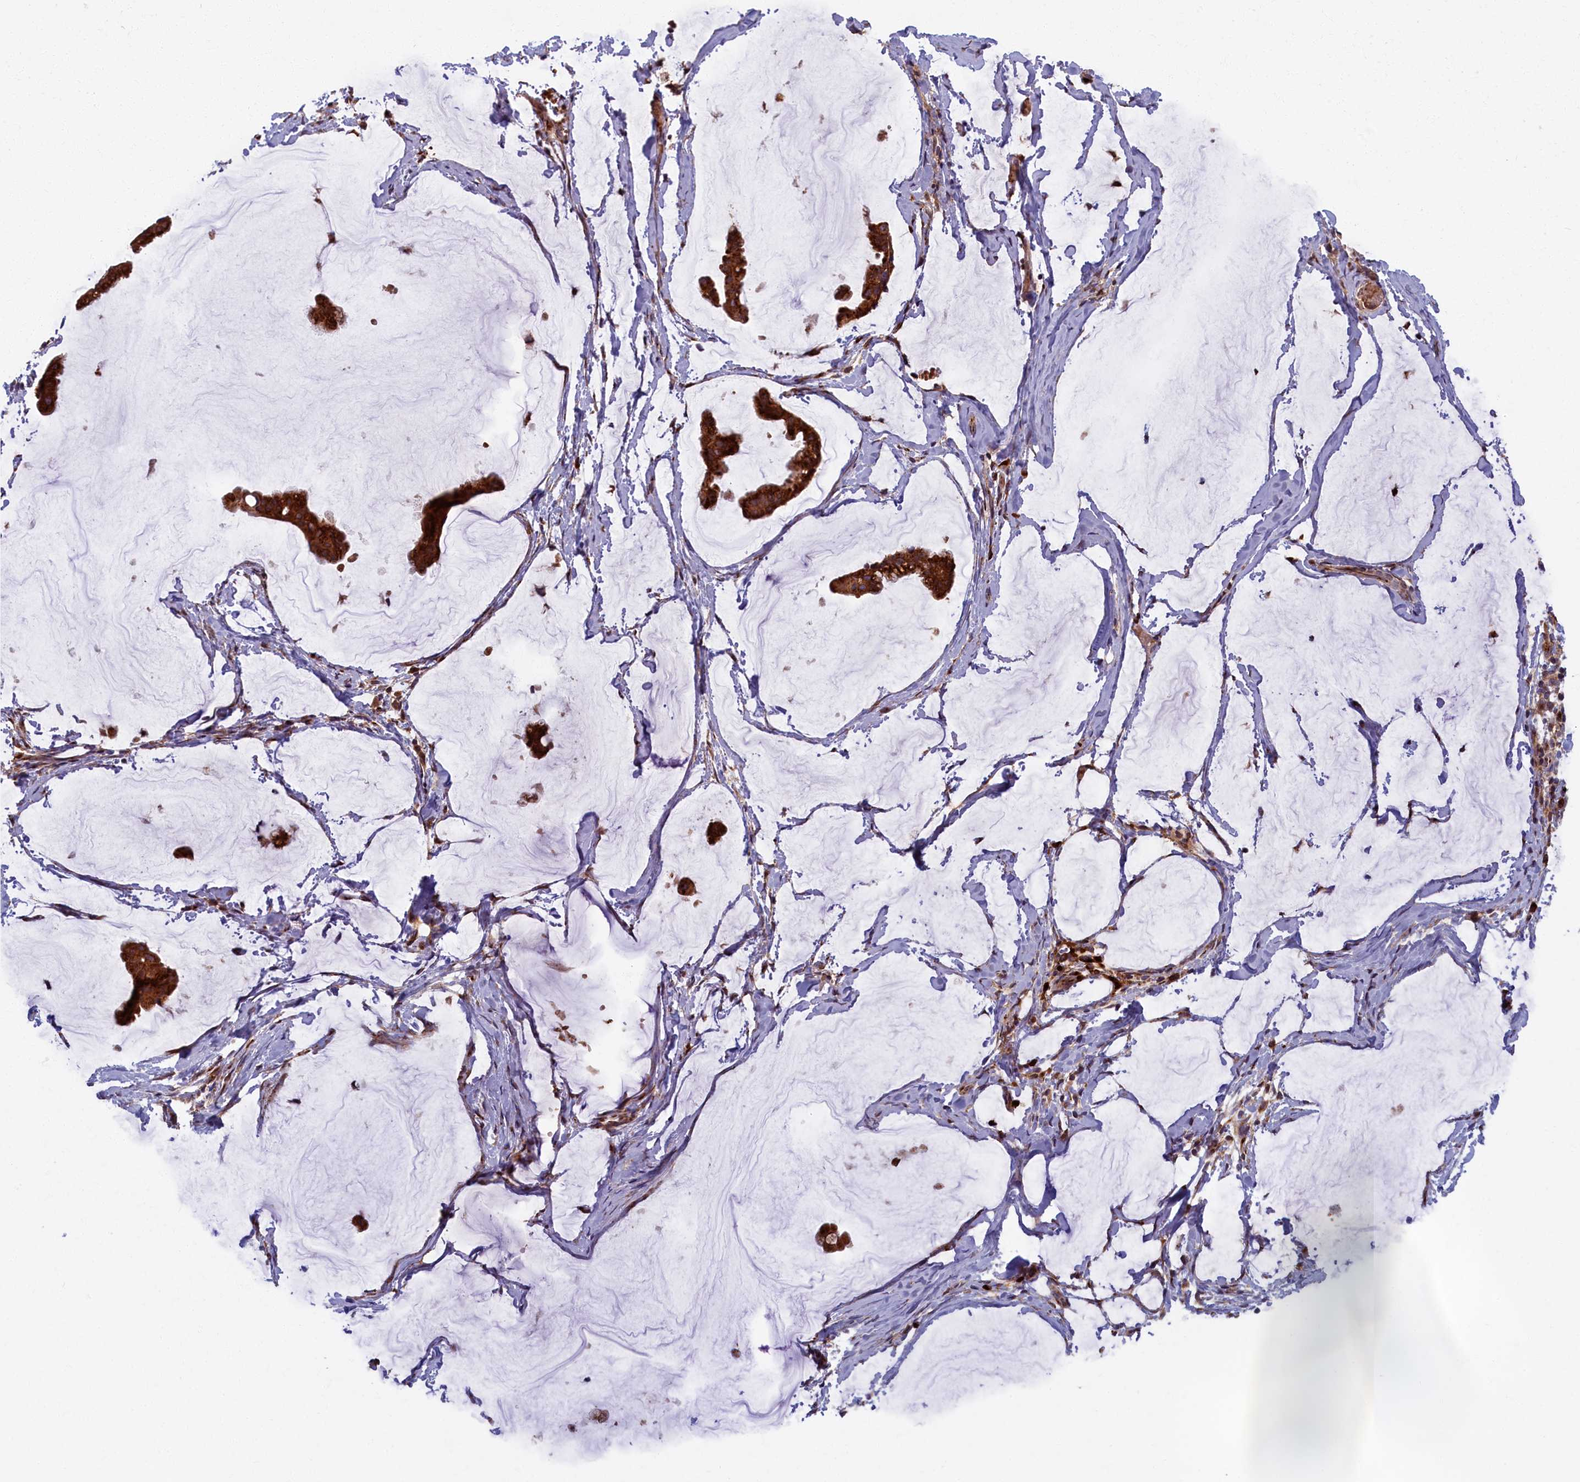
{"staining": {"intensity": "strong", "quantity": ">75%", "location": "cytoplasmic/membranous"}, "tissue": "ovarian cancer", "cell_type": "Tumor cells", "image_type": "cancer", "snomed": [{"axis": "morphology", "description": "Cystadenocarcinoma, mucinous, NOS"}, {"axis": "topography", "description": "Ovary"}], "caption": "IHC micrograph of ovarian mucinous cystadenocarcinoma stained for a protein (brown), which reveals high levels of strong cytoplasmic/membranous expression in approximately >75% of tumor cells.", "gene": "BLVRB", "patient": {"sex": "female", "age": 73}}